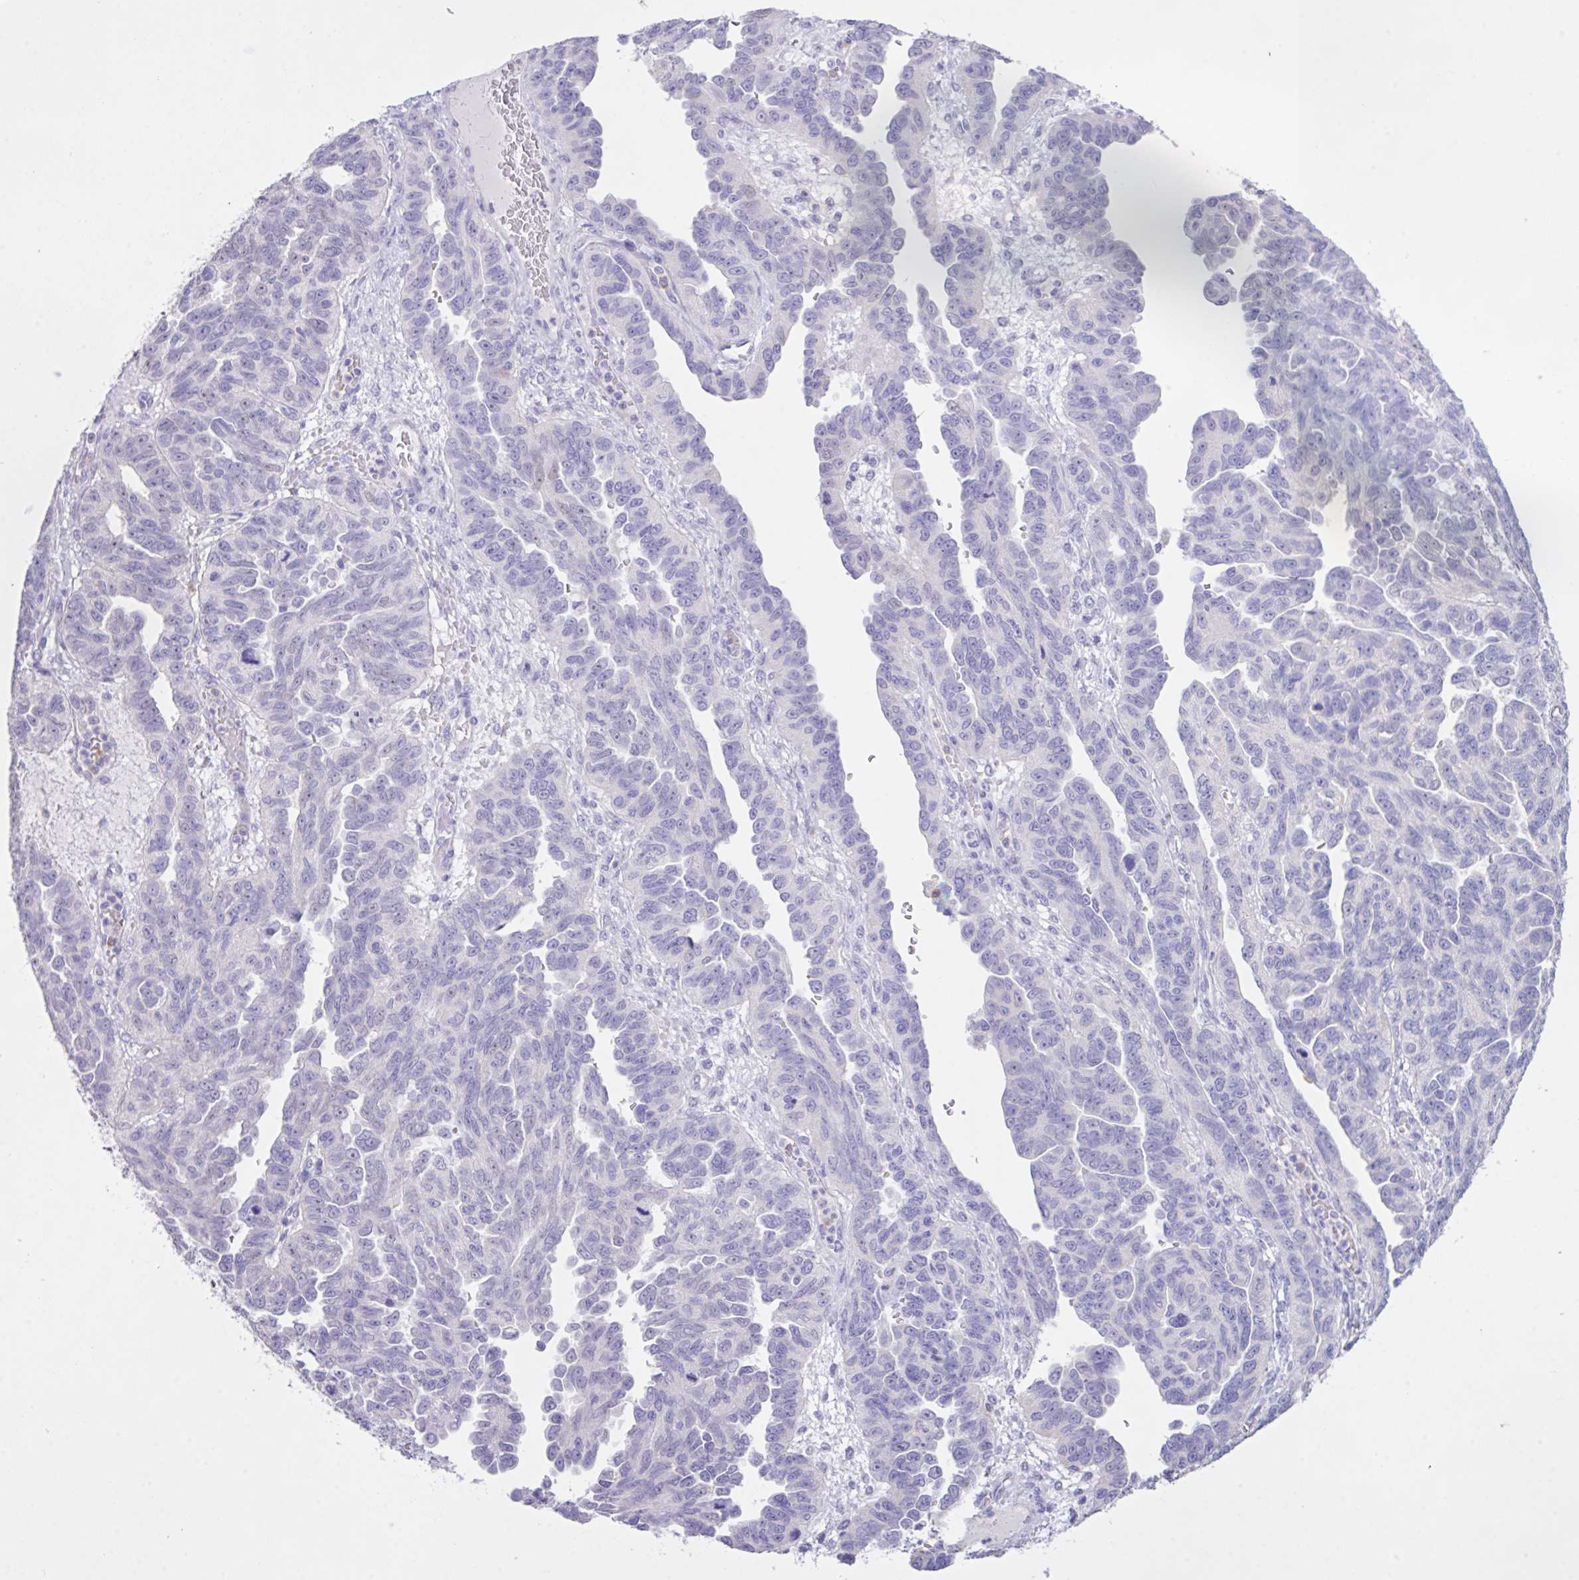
{"staining": {"intensity": "negative", "quantity": "none", "location": "none"}, "tissue": "ovarian cancer", "cell_type": "Tumor cells", "image_type": "cancer", "snomed": [{"axis": "morphology", "description": "Cystadenocarcinoma, serous, NOS"}, {"axis": "topography", "description": "Ovary"}], "caption": "Histopathology image shows no significant protein expression in tumor cells of ovarian cancer (serous cystadenocarcinoma). Nuclei are stained in blue.", "gene": "CST11", "patient": {"sex": "female", "age": 64}}